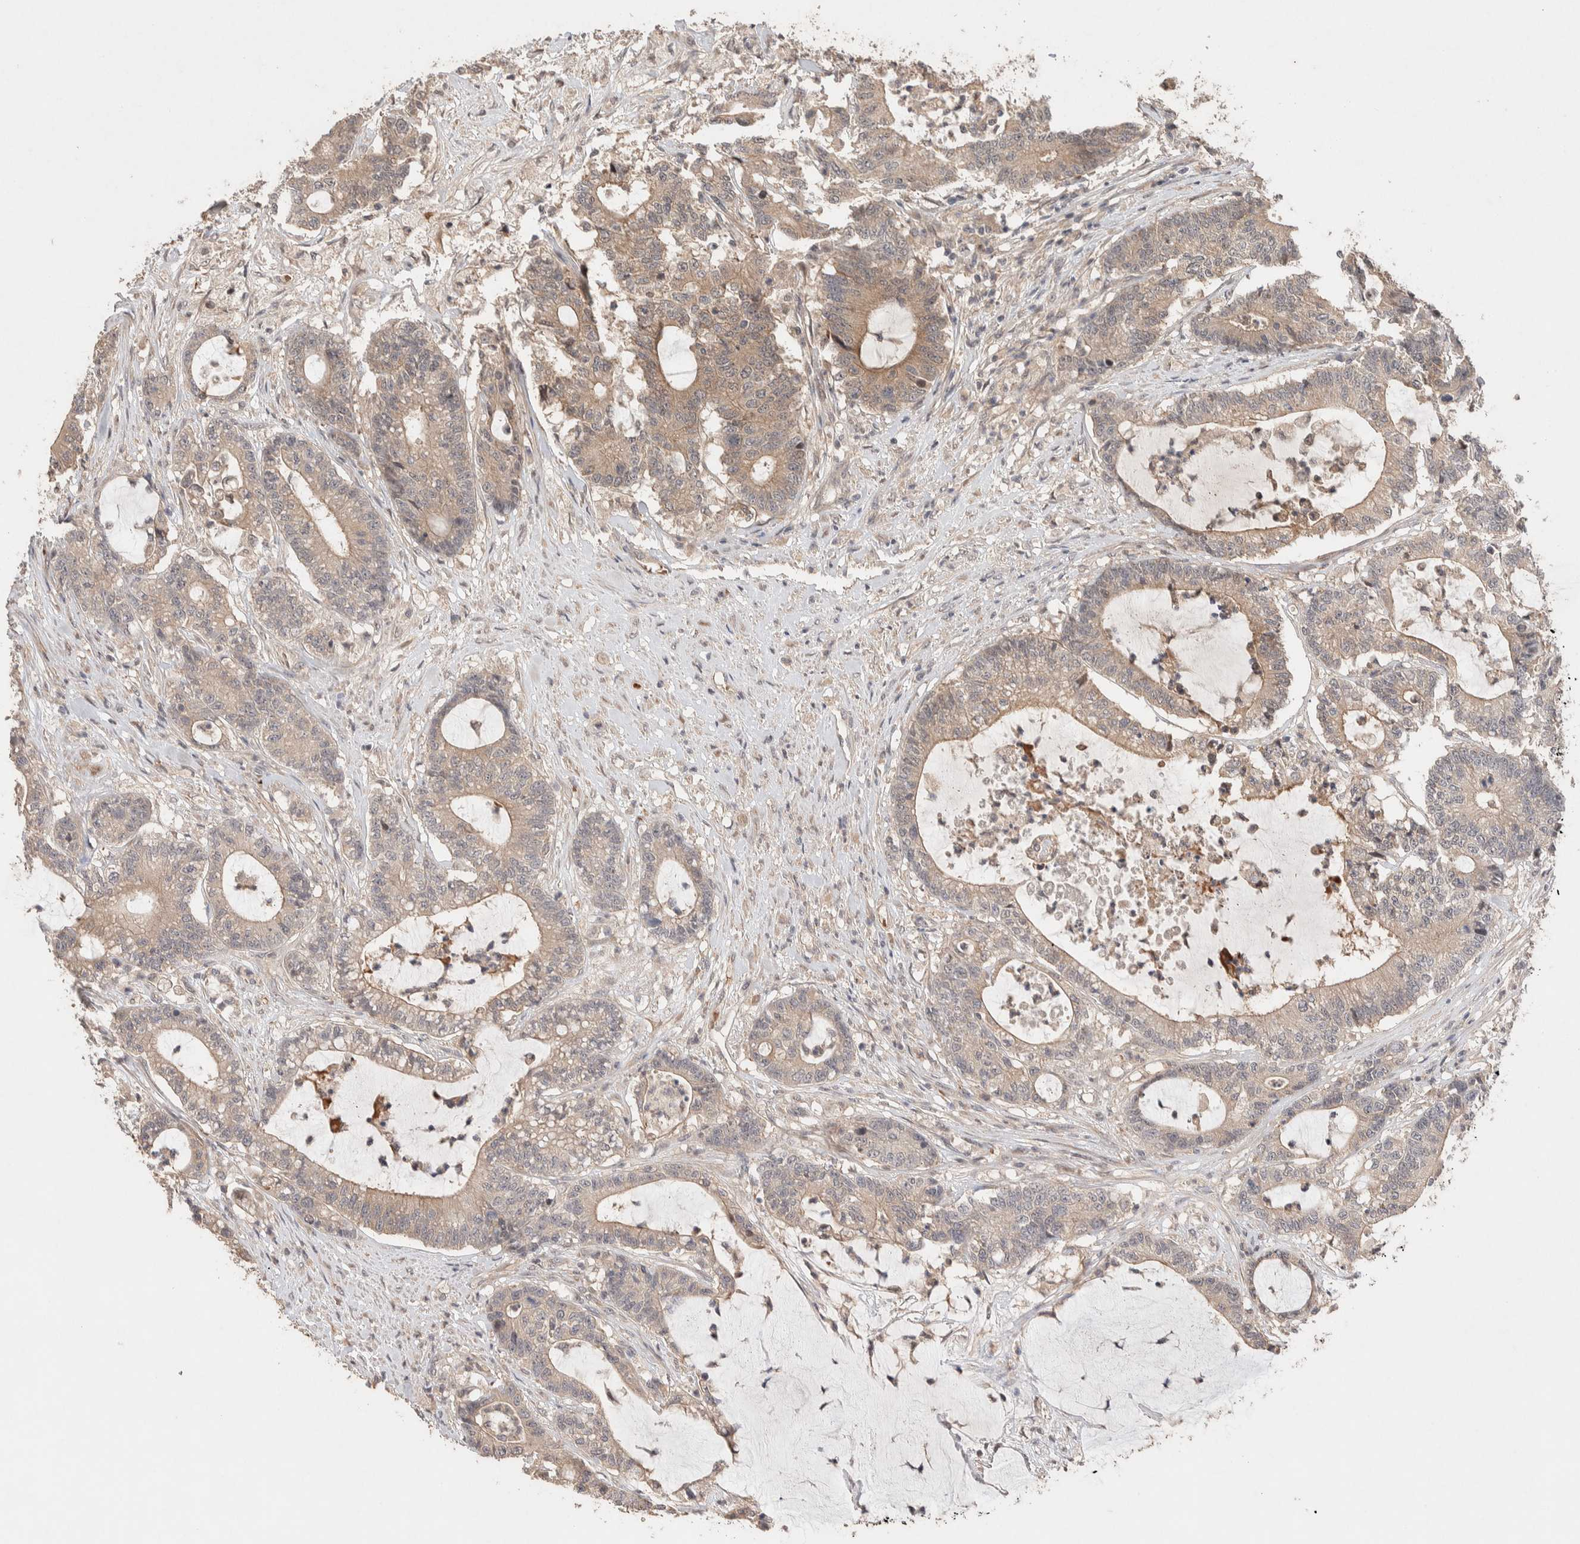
{"staining": {"intensity": "weak", "quantity": ">75%", "location": "cytoplasmic/membranous"}, "tissue": "colorectal cancer", "cell_type": "Tumor cells", "image_type": "cancer", "snomed": [{"axis": "morphology", "description": "Adenocarcinoma, NOS"}, {"axis": "topography", "description": "Colon"}], "caption": "IHC of colorectal adenocarcinoma reveals low levels of weak cytoplasmic/membranous staining in about >75% of tumor cells.", "gene": "CASK", "patient": {"sex": "female", "age": 84}}